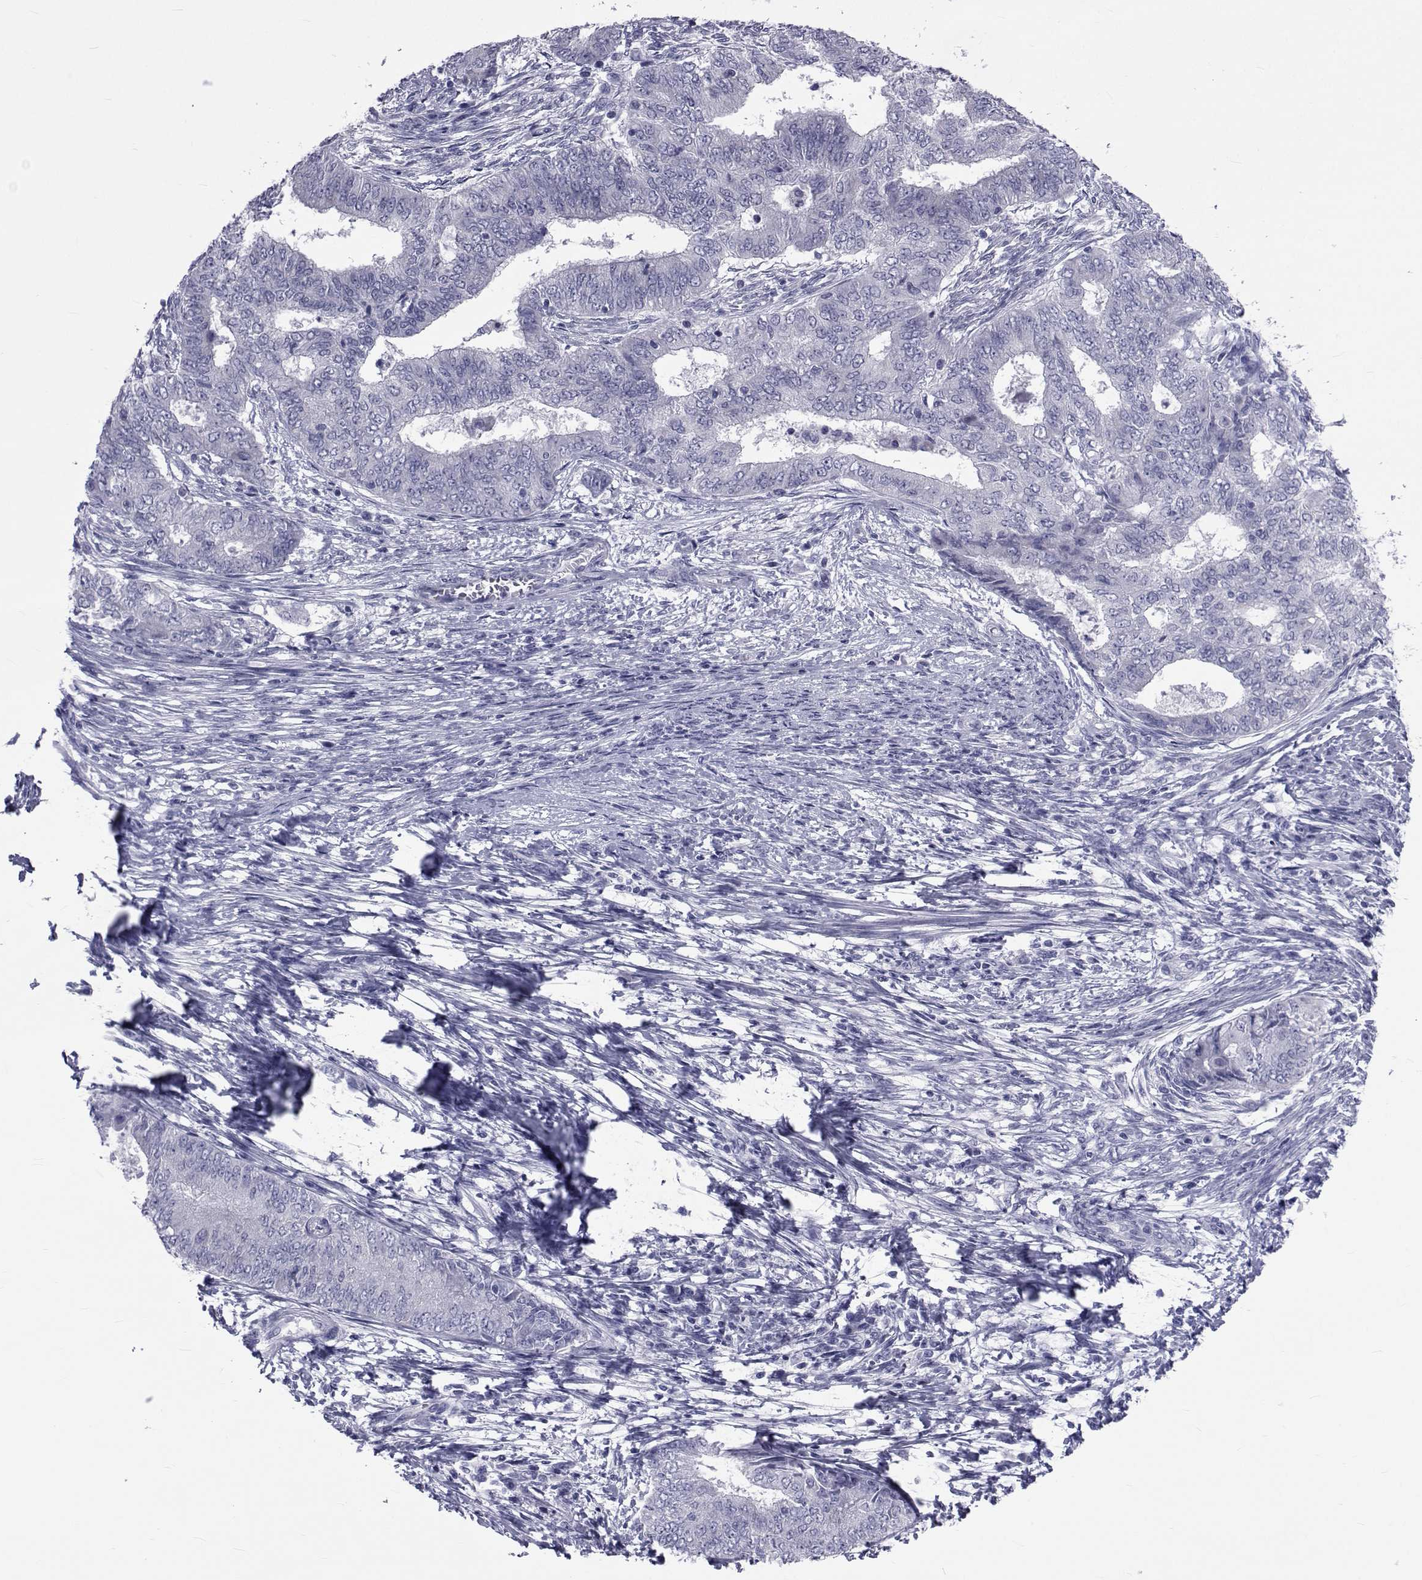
{"staining": {"intensity": "negative", "quantity": "none", "location": "none"}, "tissue": "endometrial cancer", "cell_type": "Tumor cells", "image_type": "cancer", "snomed": [{"axis": "morphology", "description": "Adenocarcinoma, NOS"}, {"axis": "topography", "description": "Endometrium"}], "caption": "The histopathology image displays no staining of tumor cells in endometrial cancer. (DAB (3,3'-diaminobenzidine) immunohistochemistry with hematoxylin counter stain).", "gene": "GKAP1", "patient": {"sex": "female", "age": 62}}